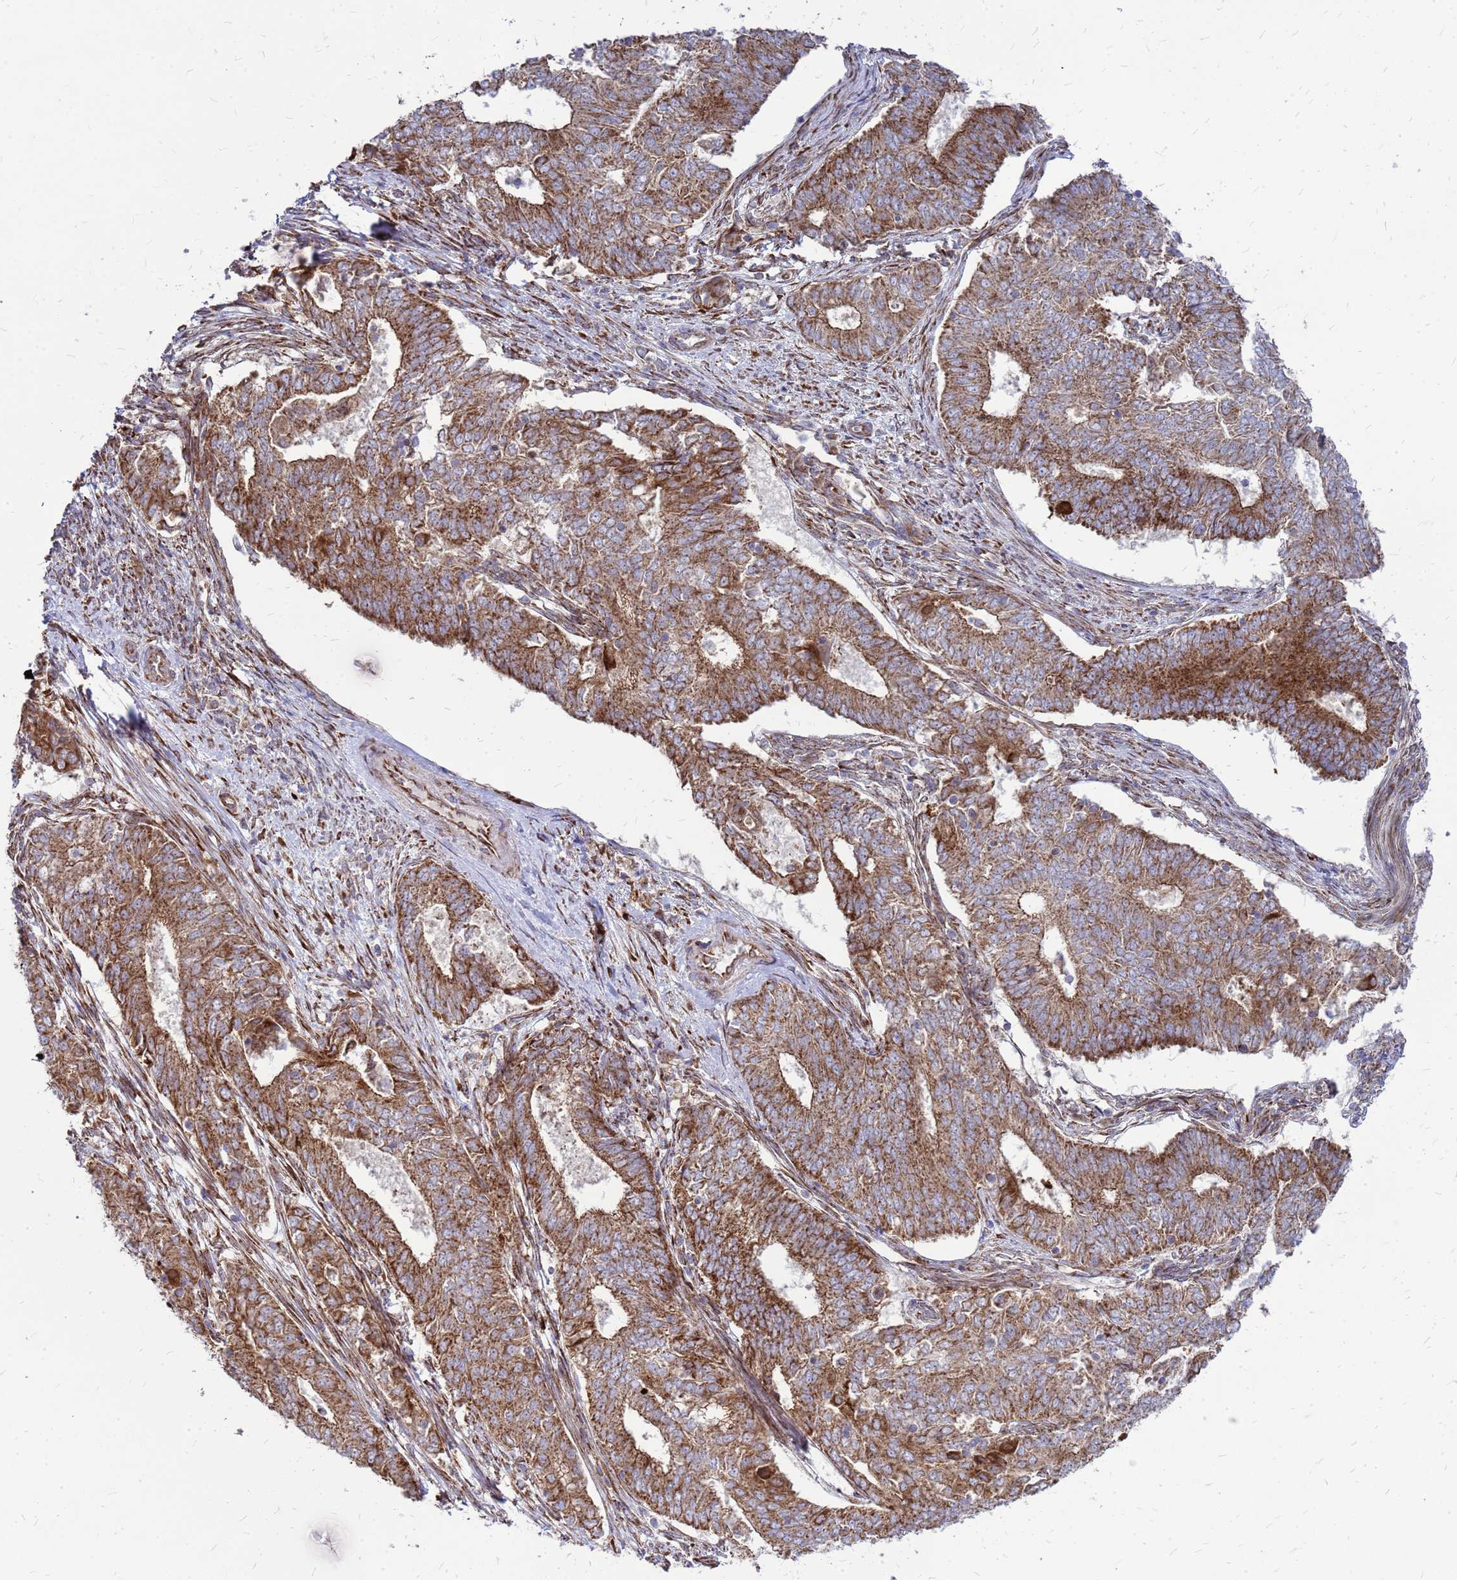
{"staining": {"intensity": "moderate", "quantity": ">75%", "location": "cytoplasmic/membranous"}, "tissue": "endometrial cancer", "cell_type": "Tumor cells", "image_type": "cancer", "snomed": [{"axis": "morphology", "description": "Adenocarcinoma, NOS"}, {"axis": "topography", "description": "Endometrium"}], "caption": "A photomicrograph of human endometrial cancer stained for a protein reveals moderate cytoplasmic/membranous brown staining in tumor cells.", "gene": "FSTL4", "patient": {"sex": "female", "age": 62}}